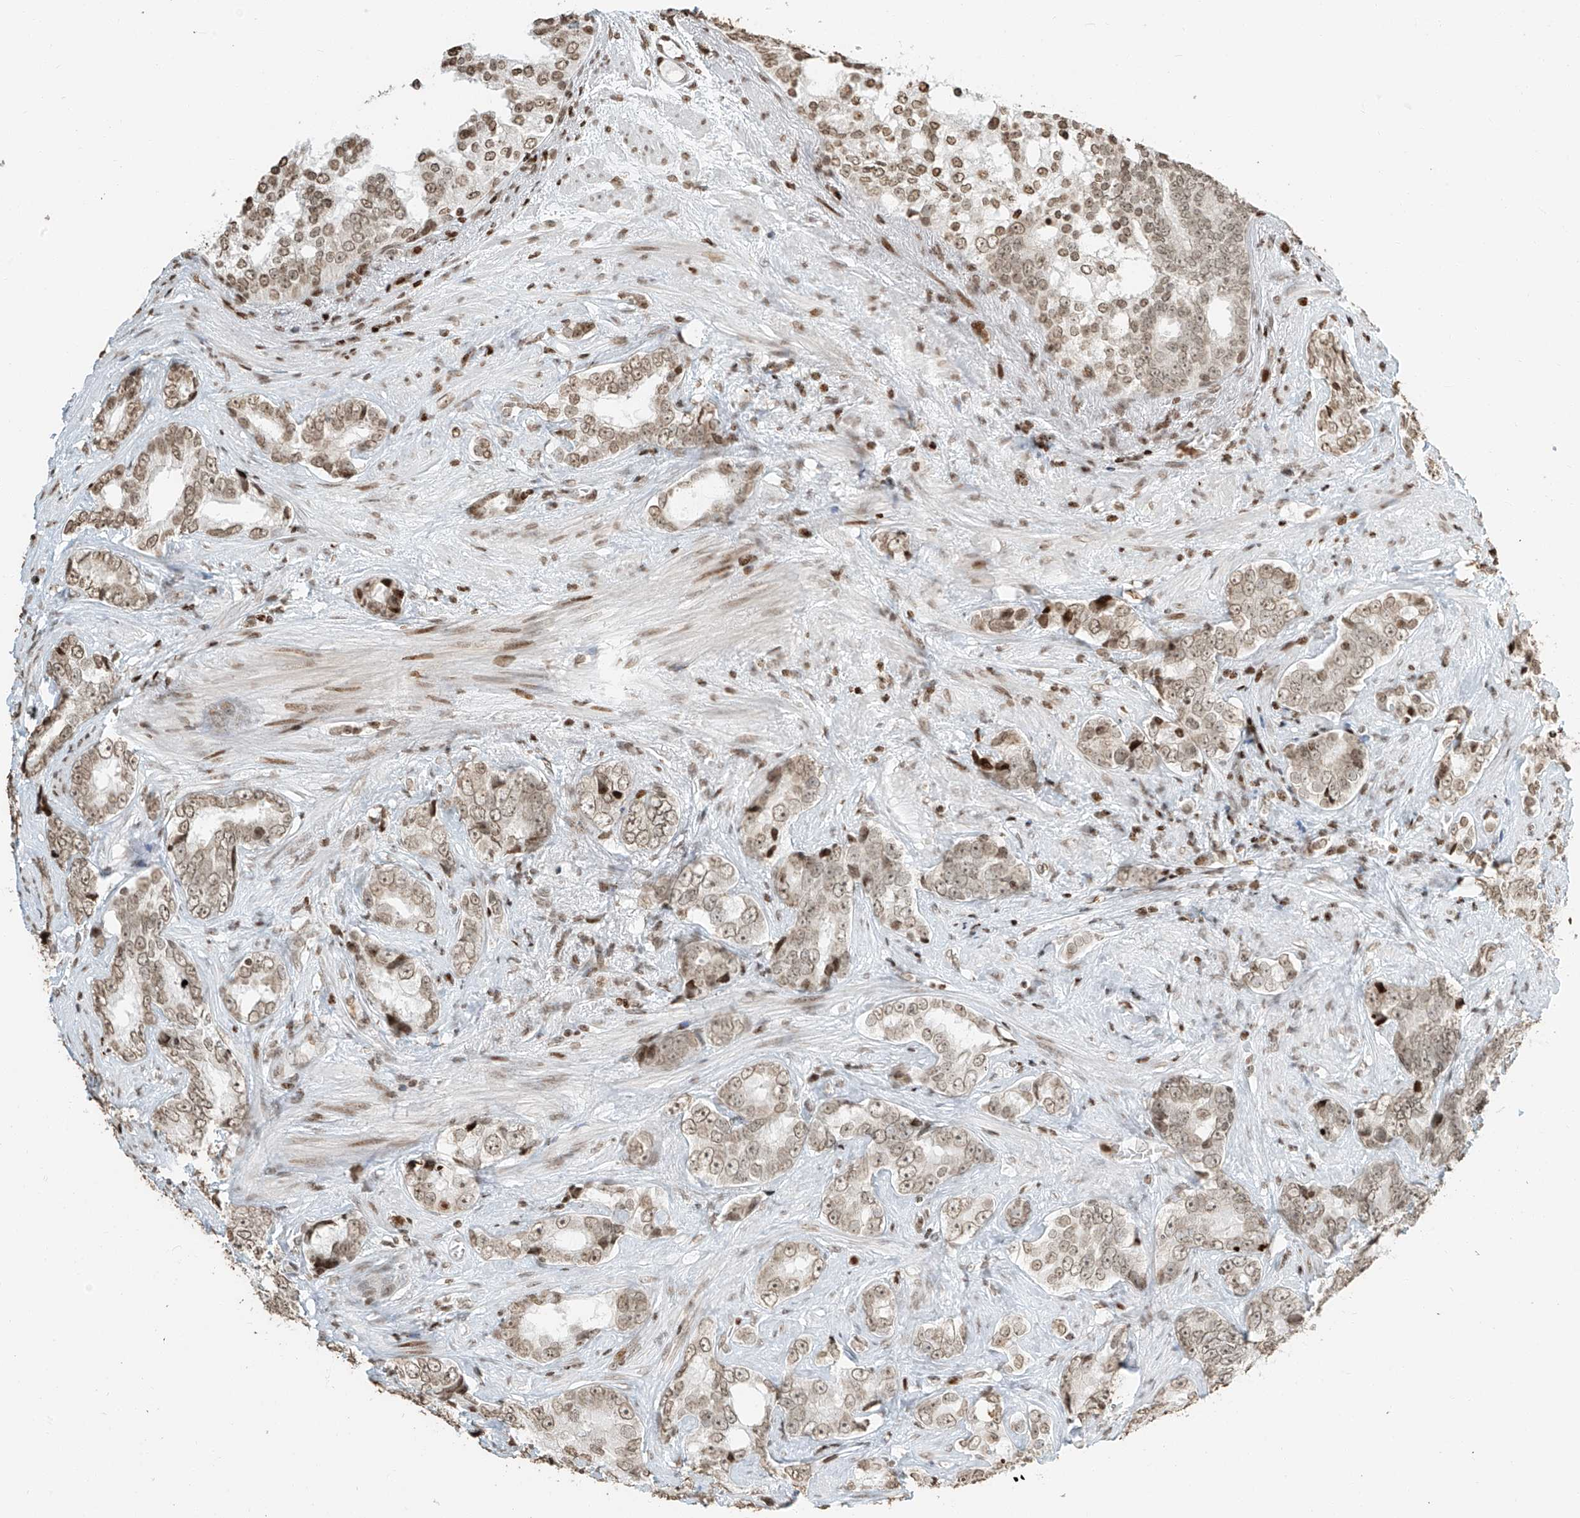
{"staining": {"intensity": "weak", "quantity": ">75%", "location": "nuclear"}, "tissue": "prostate cancer", "cell_type": "Tumor cells", "image_type": "cancer", "snomed": [{"axis": "morphology", "description": "Adenocarcinoma, High grade"}, {"axis": "topography", "description": "Prostate"}], "caption": "This histopathology image demonstrates immunohistochemistry (IHC) staining of human prostate cancer, with low weak nuclear positivity in approximately >75% of tumor cells.", "gene": "C17orf58", "patient": {"sex": "male", "age": 66}}